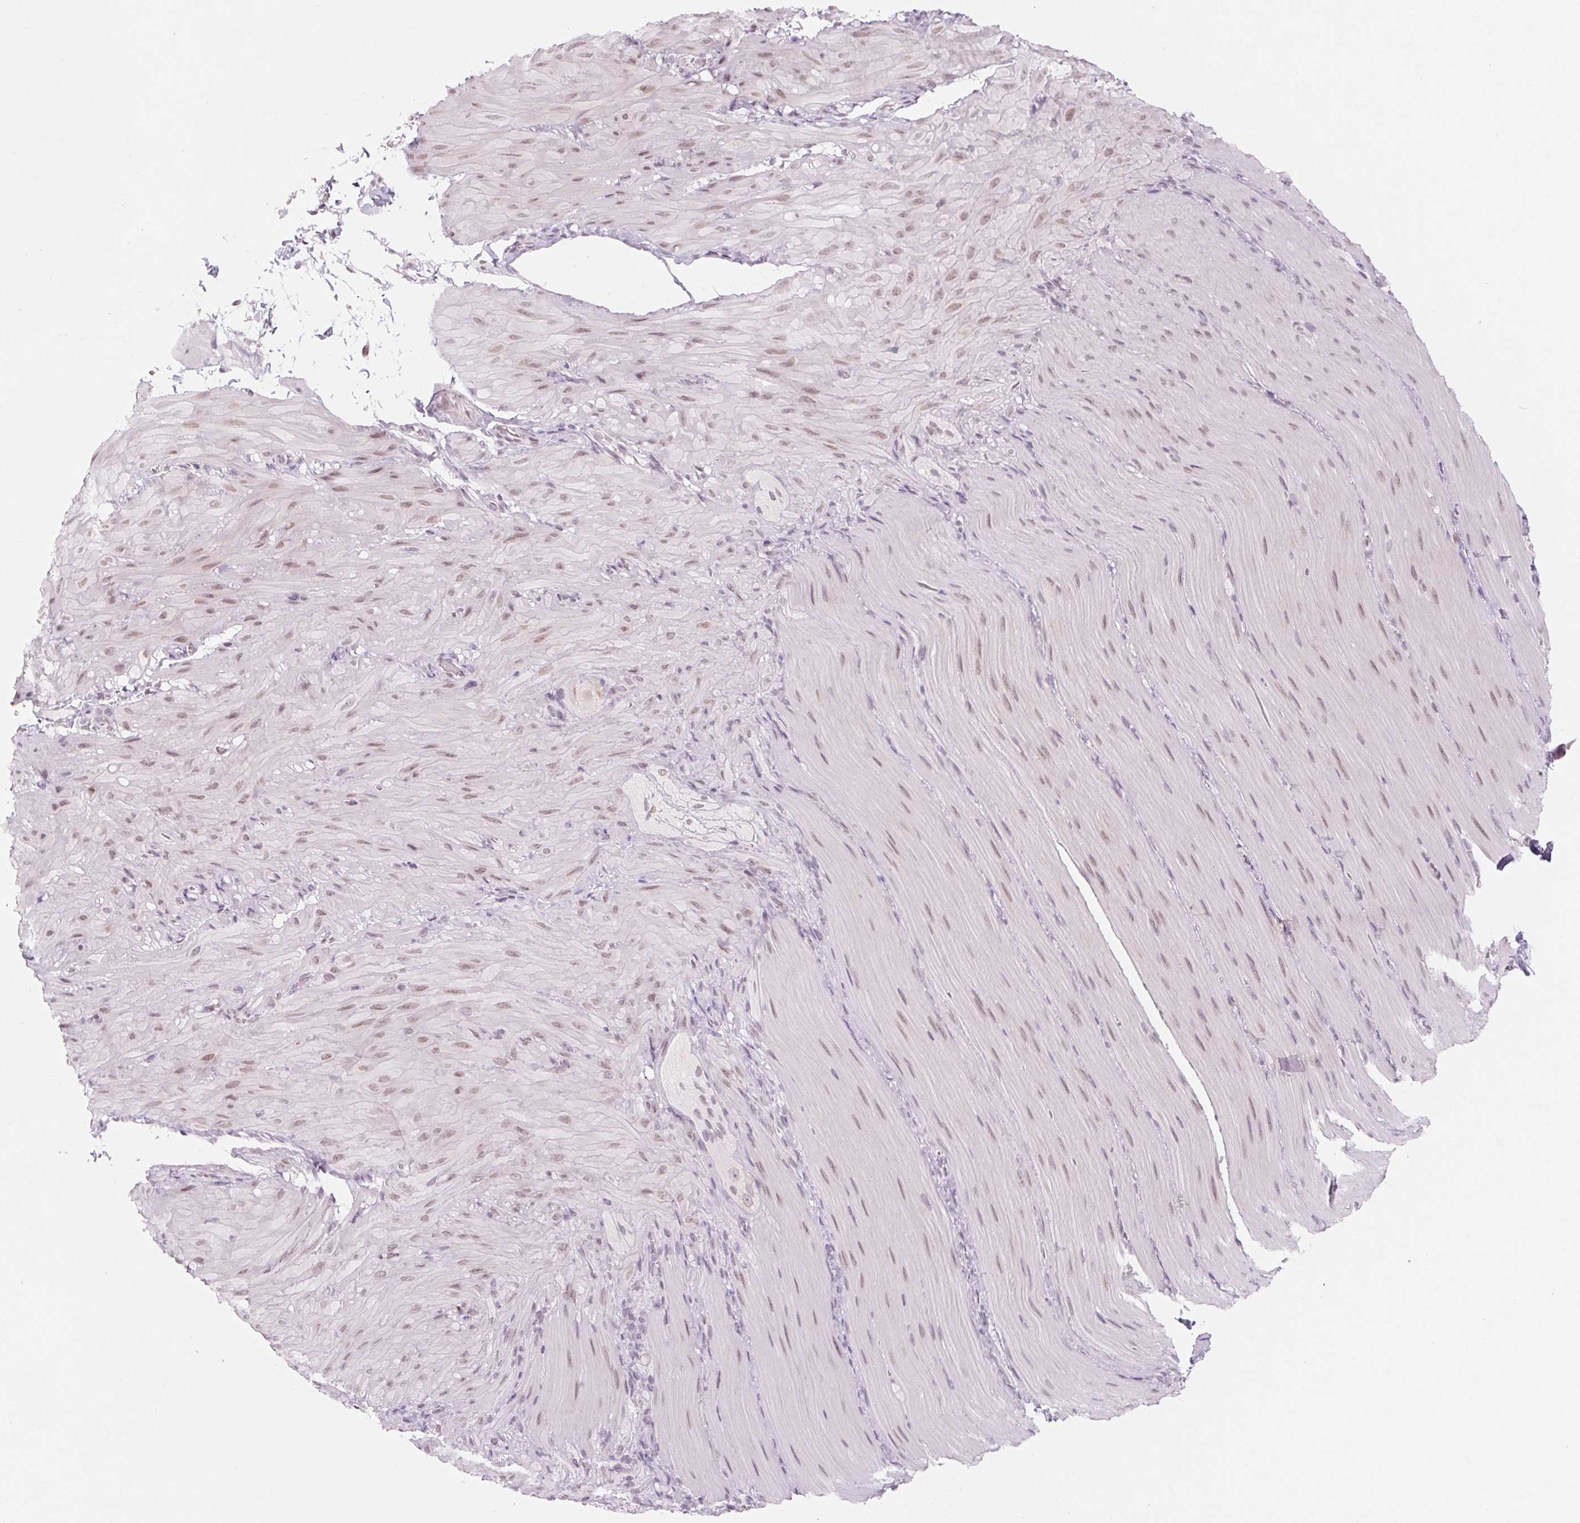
{"staining": {"intensity": "weak", "quantity": "25%-75%", "location": "nuclear"}, "tissue": "smooth muscle", "cell_type": "Smooth muscle cells", "image_type": "normal", "snomed": [{"axis": "morphology", "description": "Normal tissue, NOS"}, {"axis": "topography", "description": "Smooth muscle"}, {"axis": "topography", "description": "Colon"}], "caption": "A brown stain shows weak nuclear expression of a protein in smooth muscle cells of benign human smooth muscle. The staining was performed using DAB (3,3'-diaminobenzidine) to visualize the protein expression in brown, while the nuclei were stained in blue with hematoxylin (Magnification: 20x).", "gene": "KCNQ2", "patient": {"sex": "male", "age": 73}}